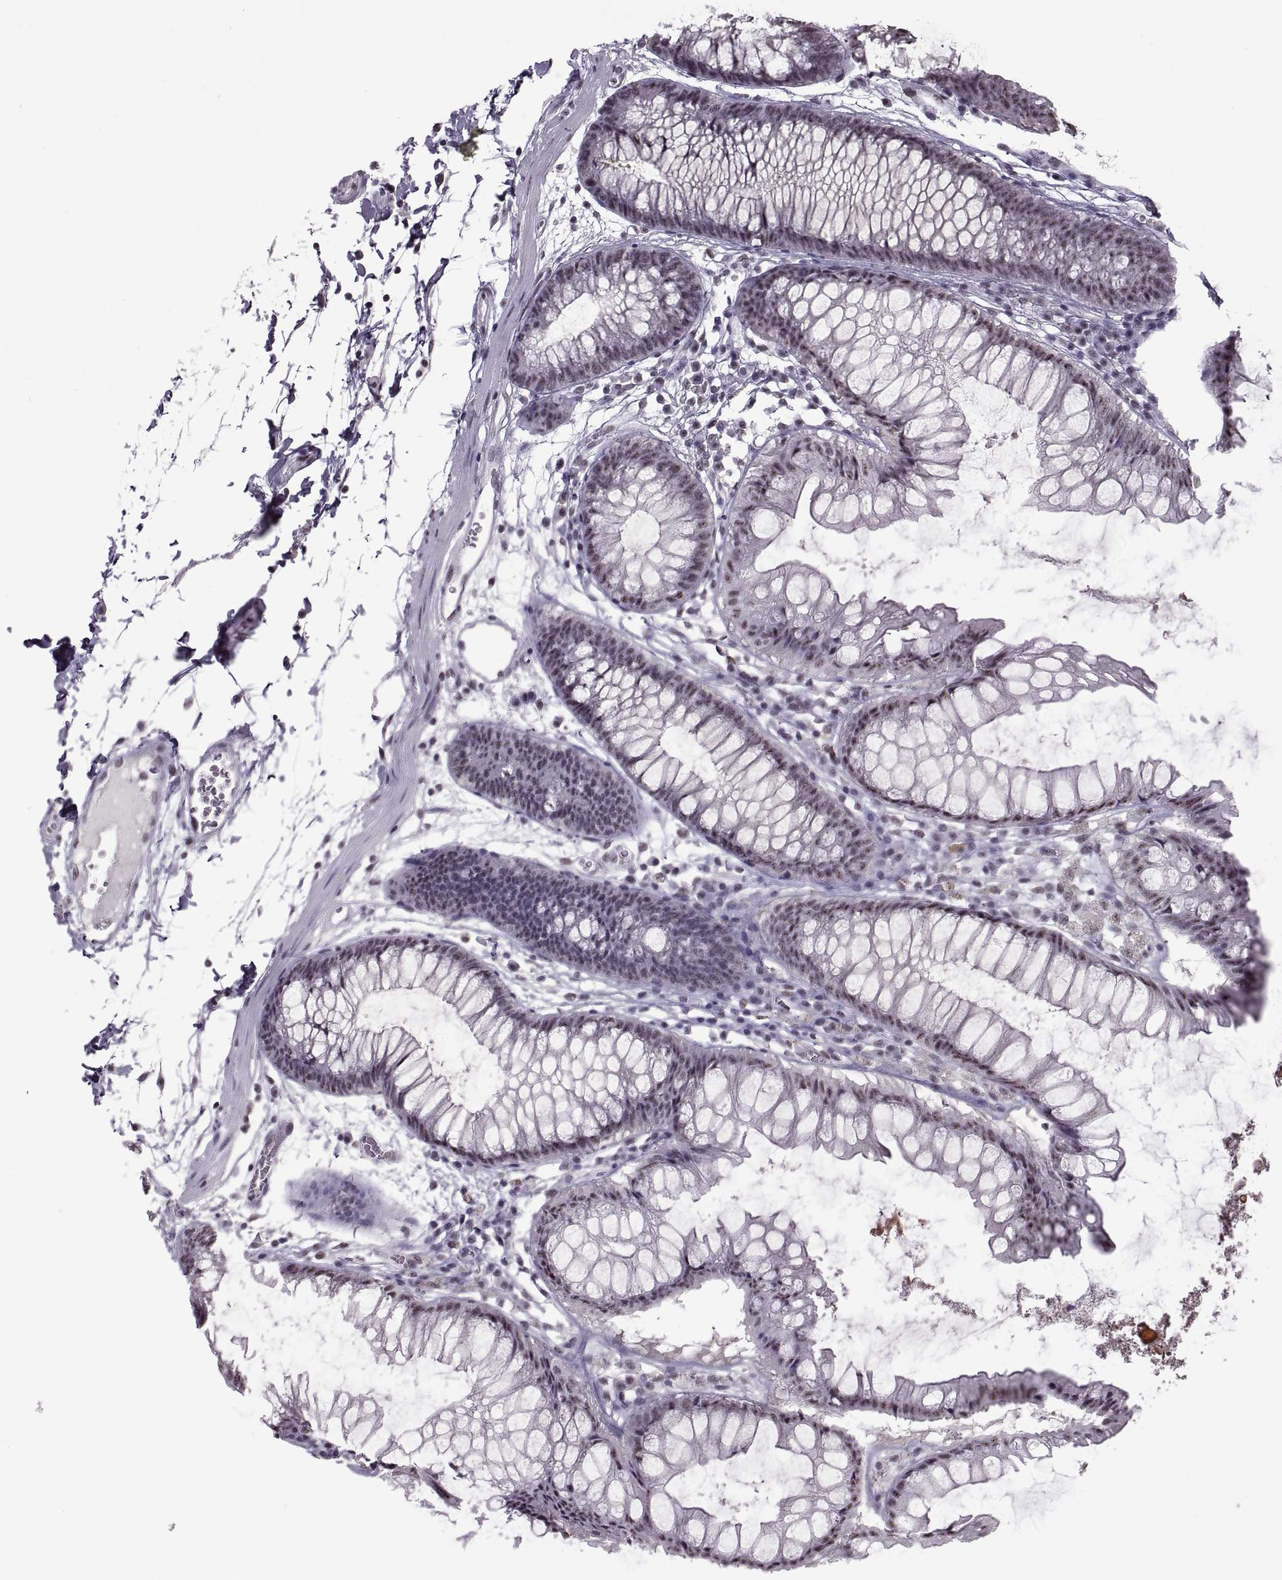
{"staining": {"intensity": "weak", "quantity": "25%-75%", "location": "nuclear"}, "tissue": "colon", "cell_type": "Endothelial cells", "image_type": "normal", "snomed": [{"axis": "morphology", "description": "Normal tissue, NOS"}, {"axis": "morphology", "description": "Adenocarcinoma, NOS"}, {"axis": "topography", "description": "Colon"}], "caption": "IHC of benign human colon reveals low levels of weak nuclear staining in approximately 25%-75% of endothelial cells.", "gene": "MAGEA4", "patient": {"sex": "male", "age": 65}}